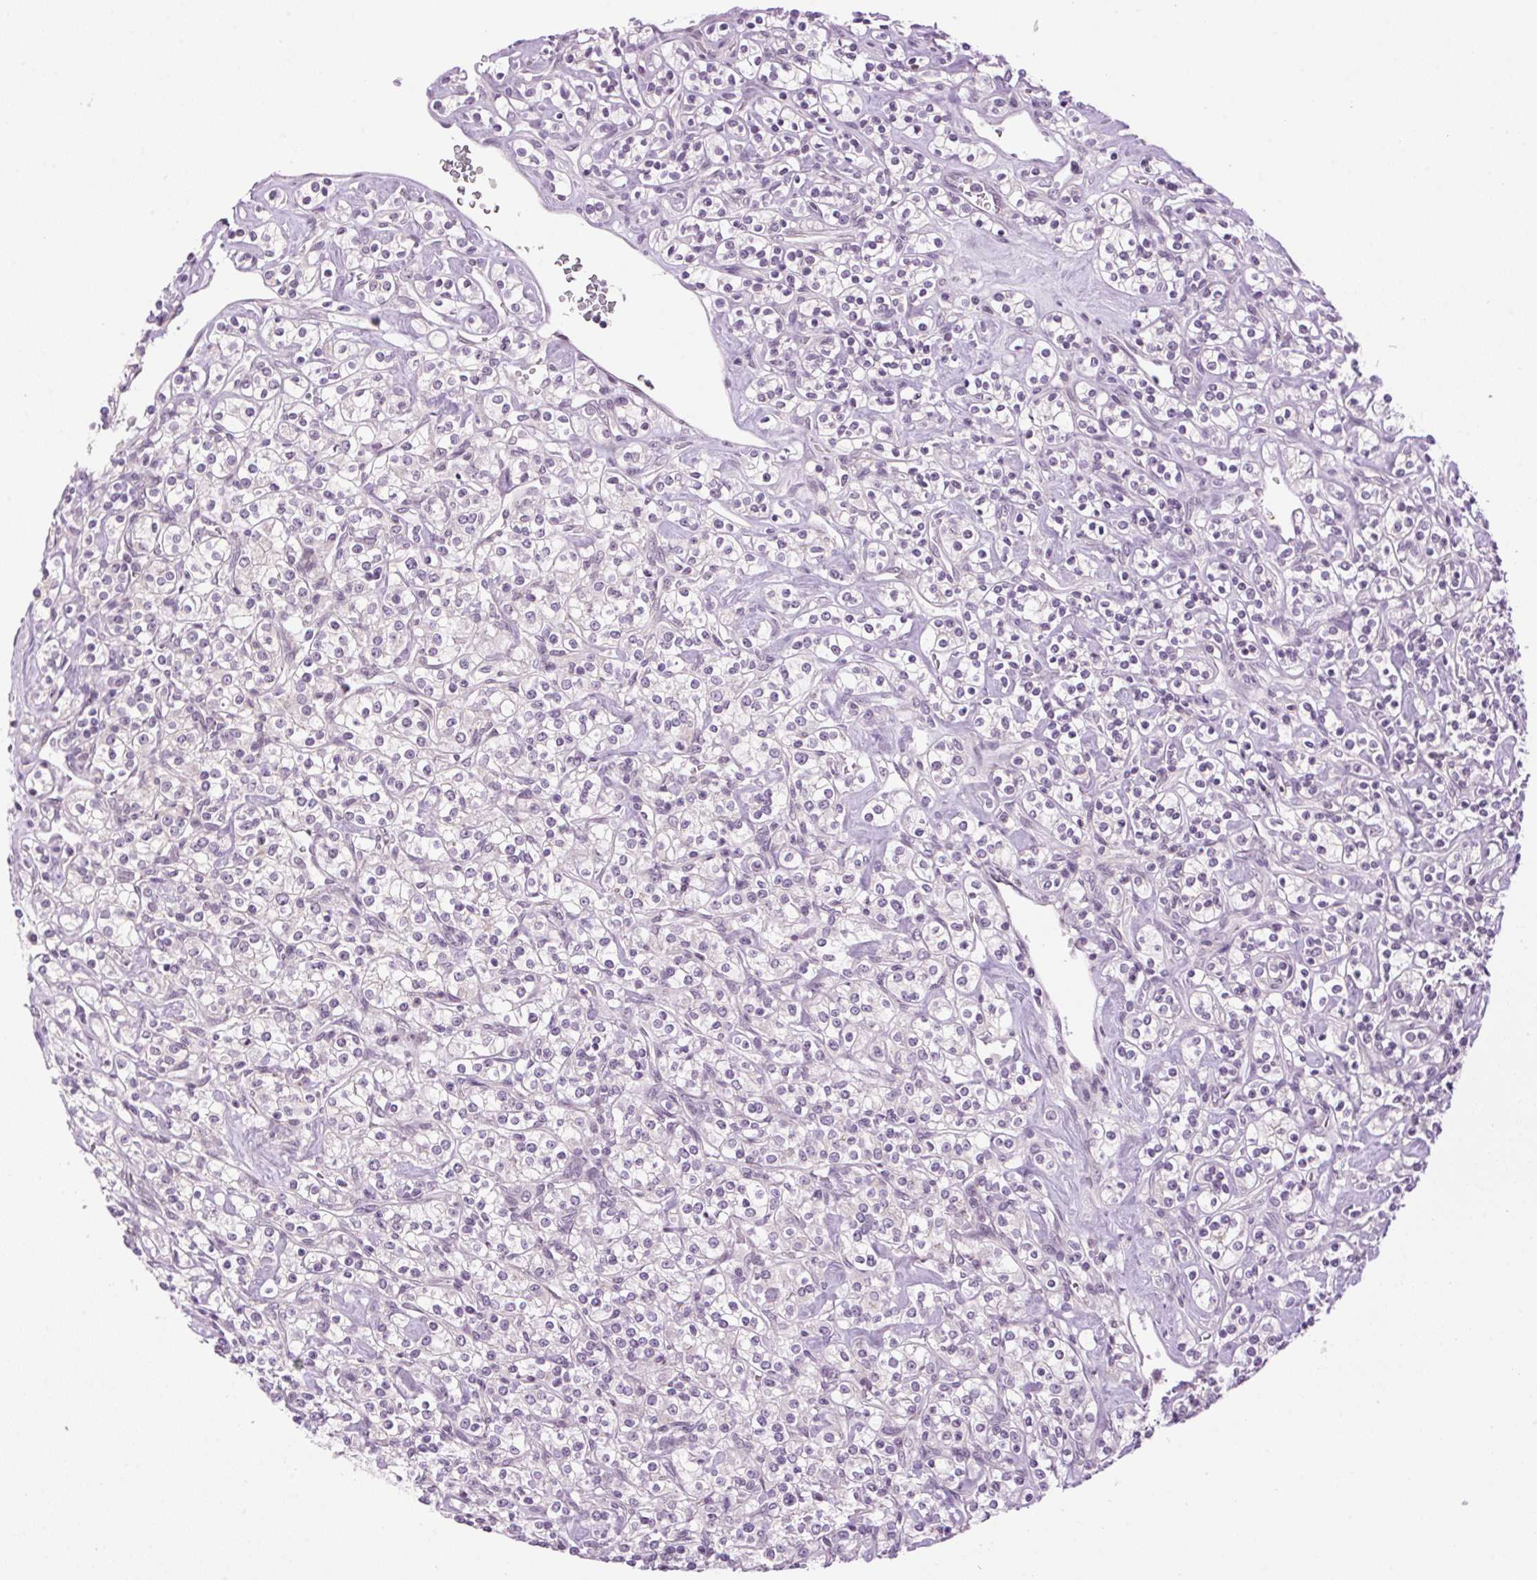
{"staining": {"intensity": "negative", "quantity": "none", "location": "none"}, "tissue": "renal cancer", "cell_type": "Tumor cells", "image_type": "cancer", "snomed": [{"axis": "morphology", "description": "Adenocarcinoma, NOS"}, {"axis": "topography", "description": "Kidney"}], "caption": "This is a micrograph of immunohistochemistry staining of renal cancer, which shows no positivity in tumor cells.", "gene": "SMIM13", "patient": {"sex": "male", "age": 77}}